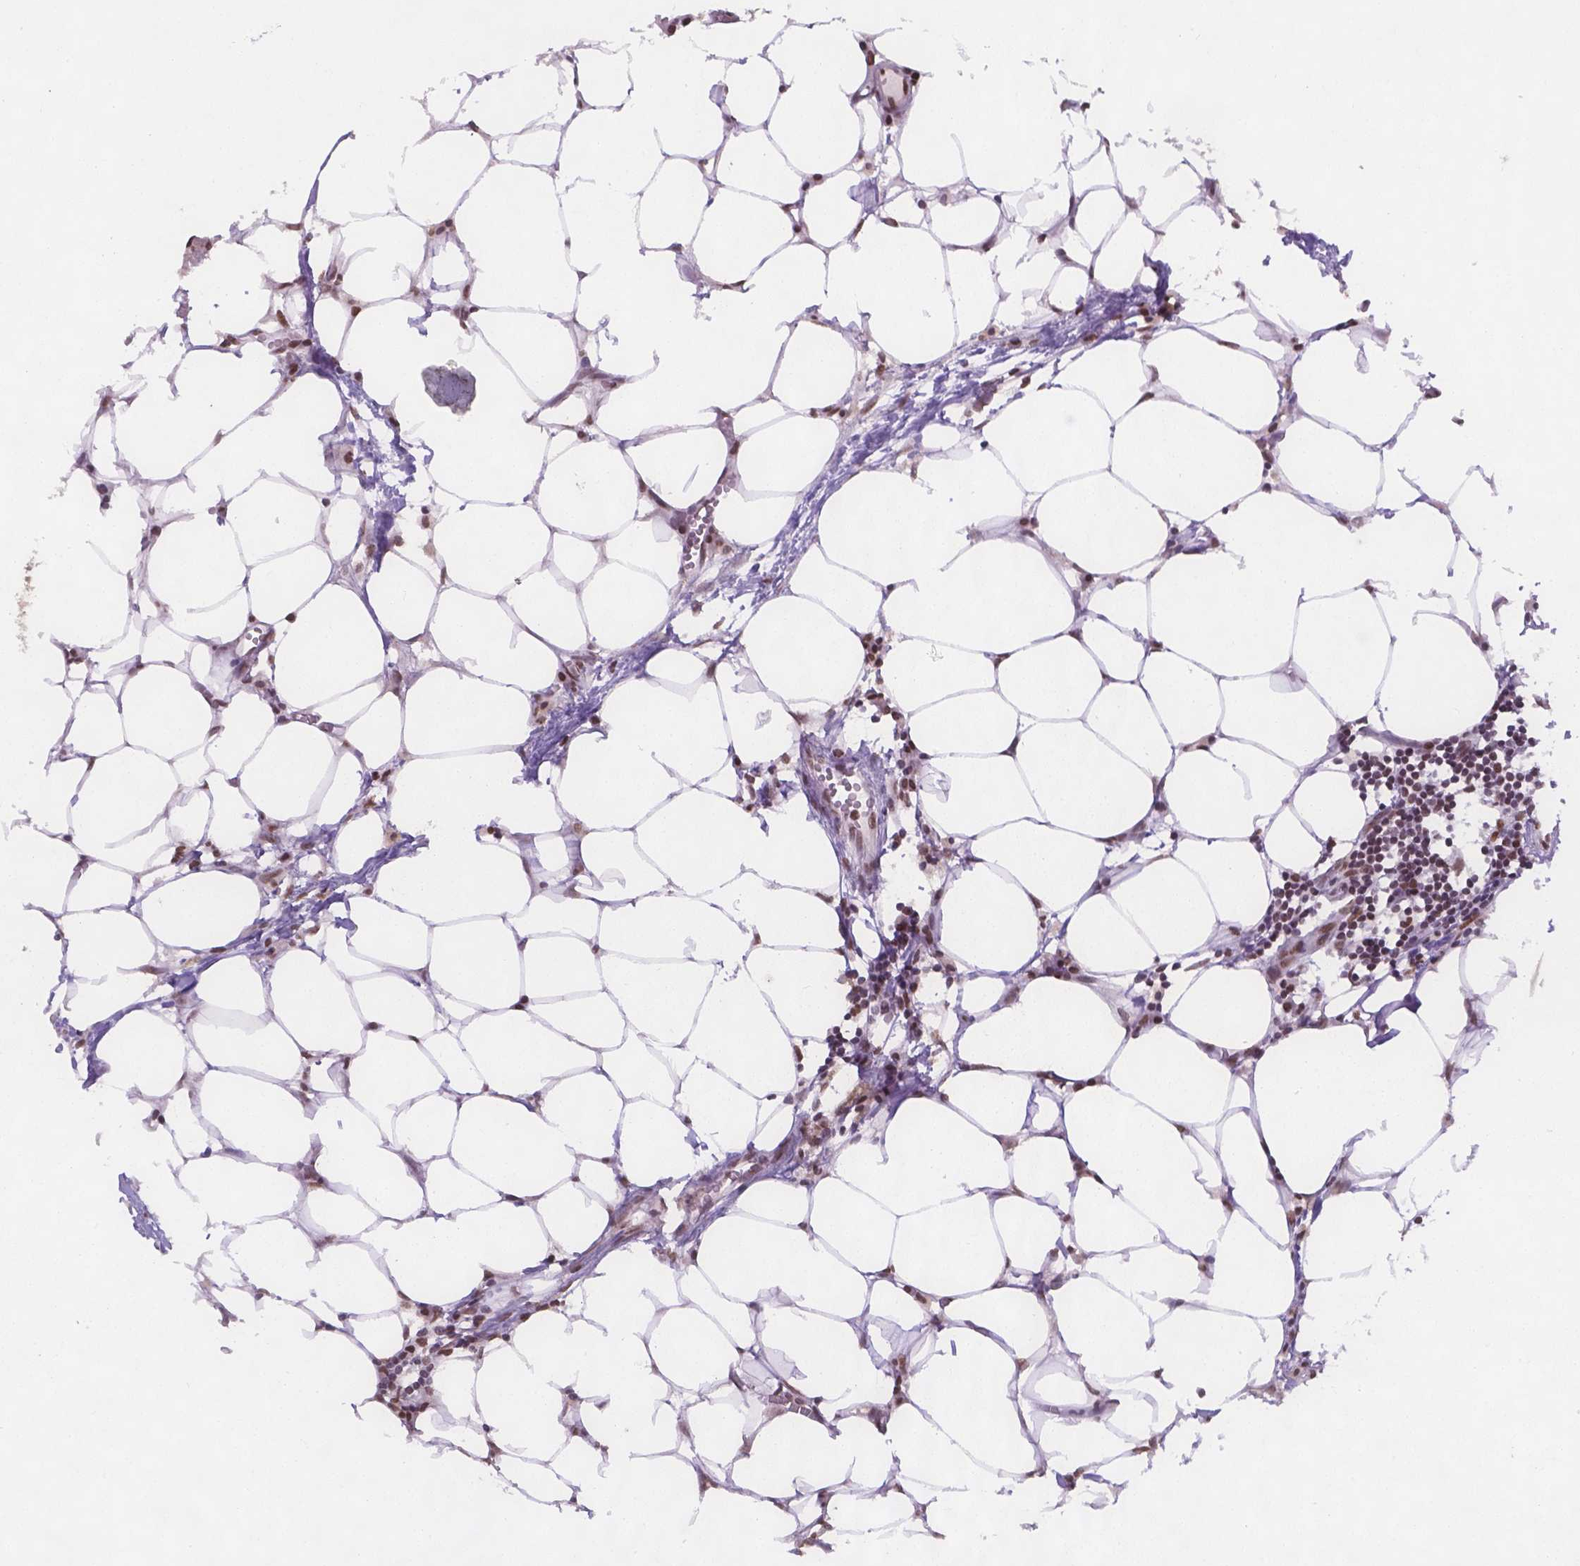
{"staining": {"intensity": "moderate", "quantity": ">75%", "location": "nuclear"}, "tissue": "colorectal cancer", "cell_type": "Tumor cells", "image_type": "cancer", "snomed": [{"axis": "morphology", "description": "Adenocarcinoma, NOS"}, {"axis": "topography", "description": "Colon"}], "caption": "Immunohistochemistry (DAB (3,3'-diaminobenzidine)) staining of colorectal adenocarcinoma shows moderate nuclear protein positivity in approximately >75% of tumor cells. The staining was performed using DAB (3,3'-diaminobenzidine) to visualize the protein expression in brown, while the nuclei were stained in blue with hematoxylin (Magnification: 20x).", "gene": "FANCE", "patient": {"sex": "female", "age": 82}}